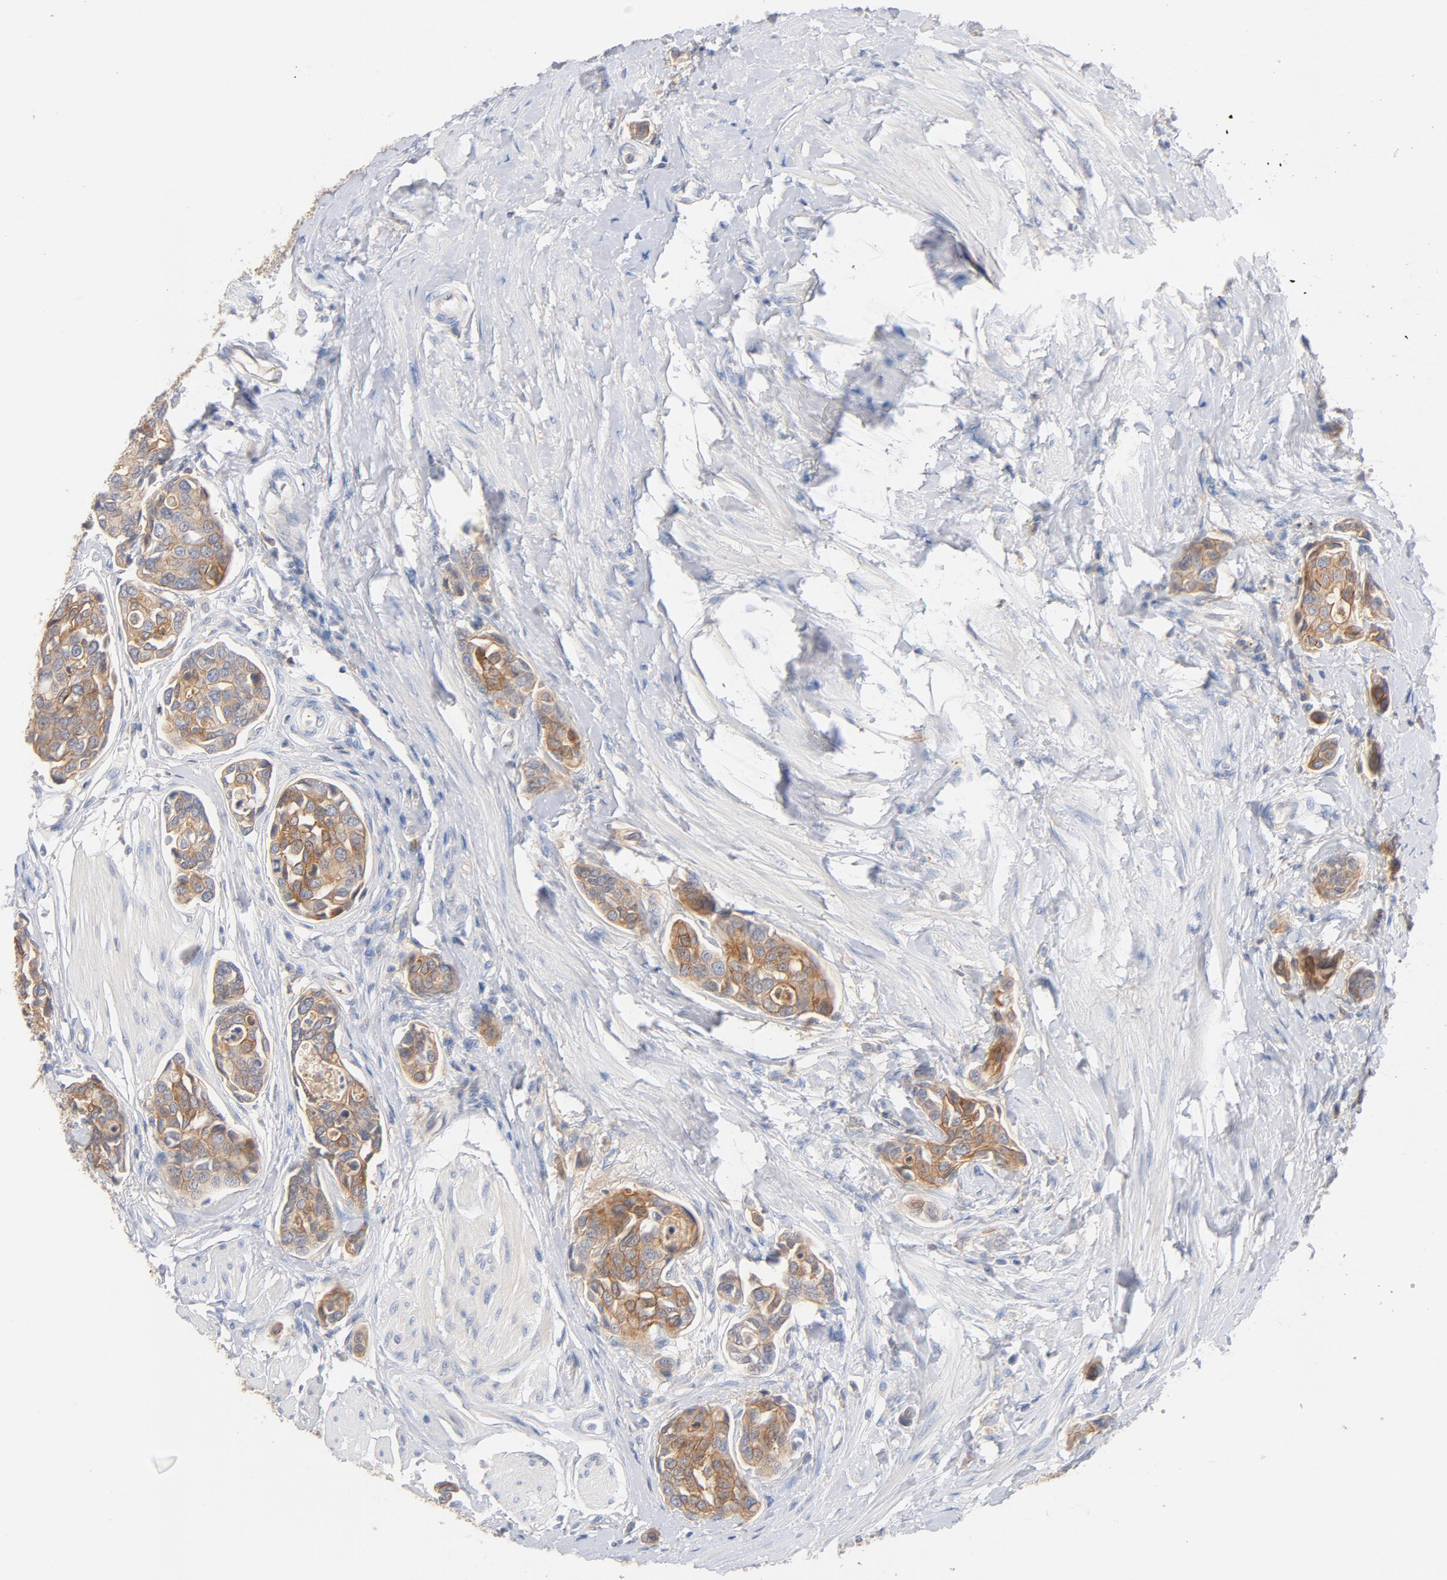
{"staining": {"intensity": "moderate", "quantity": ">75%", "location": "cytoplasmic/membranous"}, "tissue": "urothelial cancer", "cell_type": "Tumor cells", "image_type": "cancer", "snomed": [{"axis": "morphology", "description": "Urothelial carcinoma, High grade"}, {"axis": "topography", "description": "Urinary bladder"}], "caption": "Brown immunohistochemical staining in human high-grade urothelial carcinoma exhibits moderate cytoplasmic/membranous expression in approximately >75% of tumor cells.", "gene": "SRC", "patient": {"sex": "male", "age": 78}}